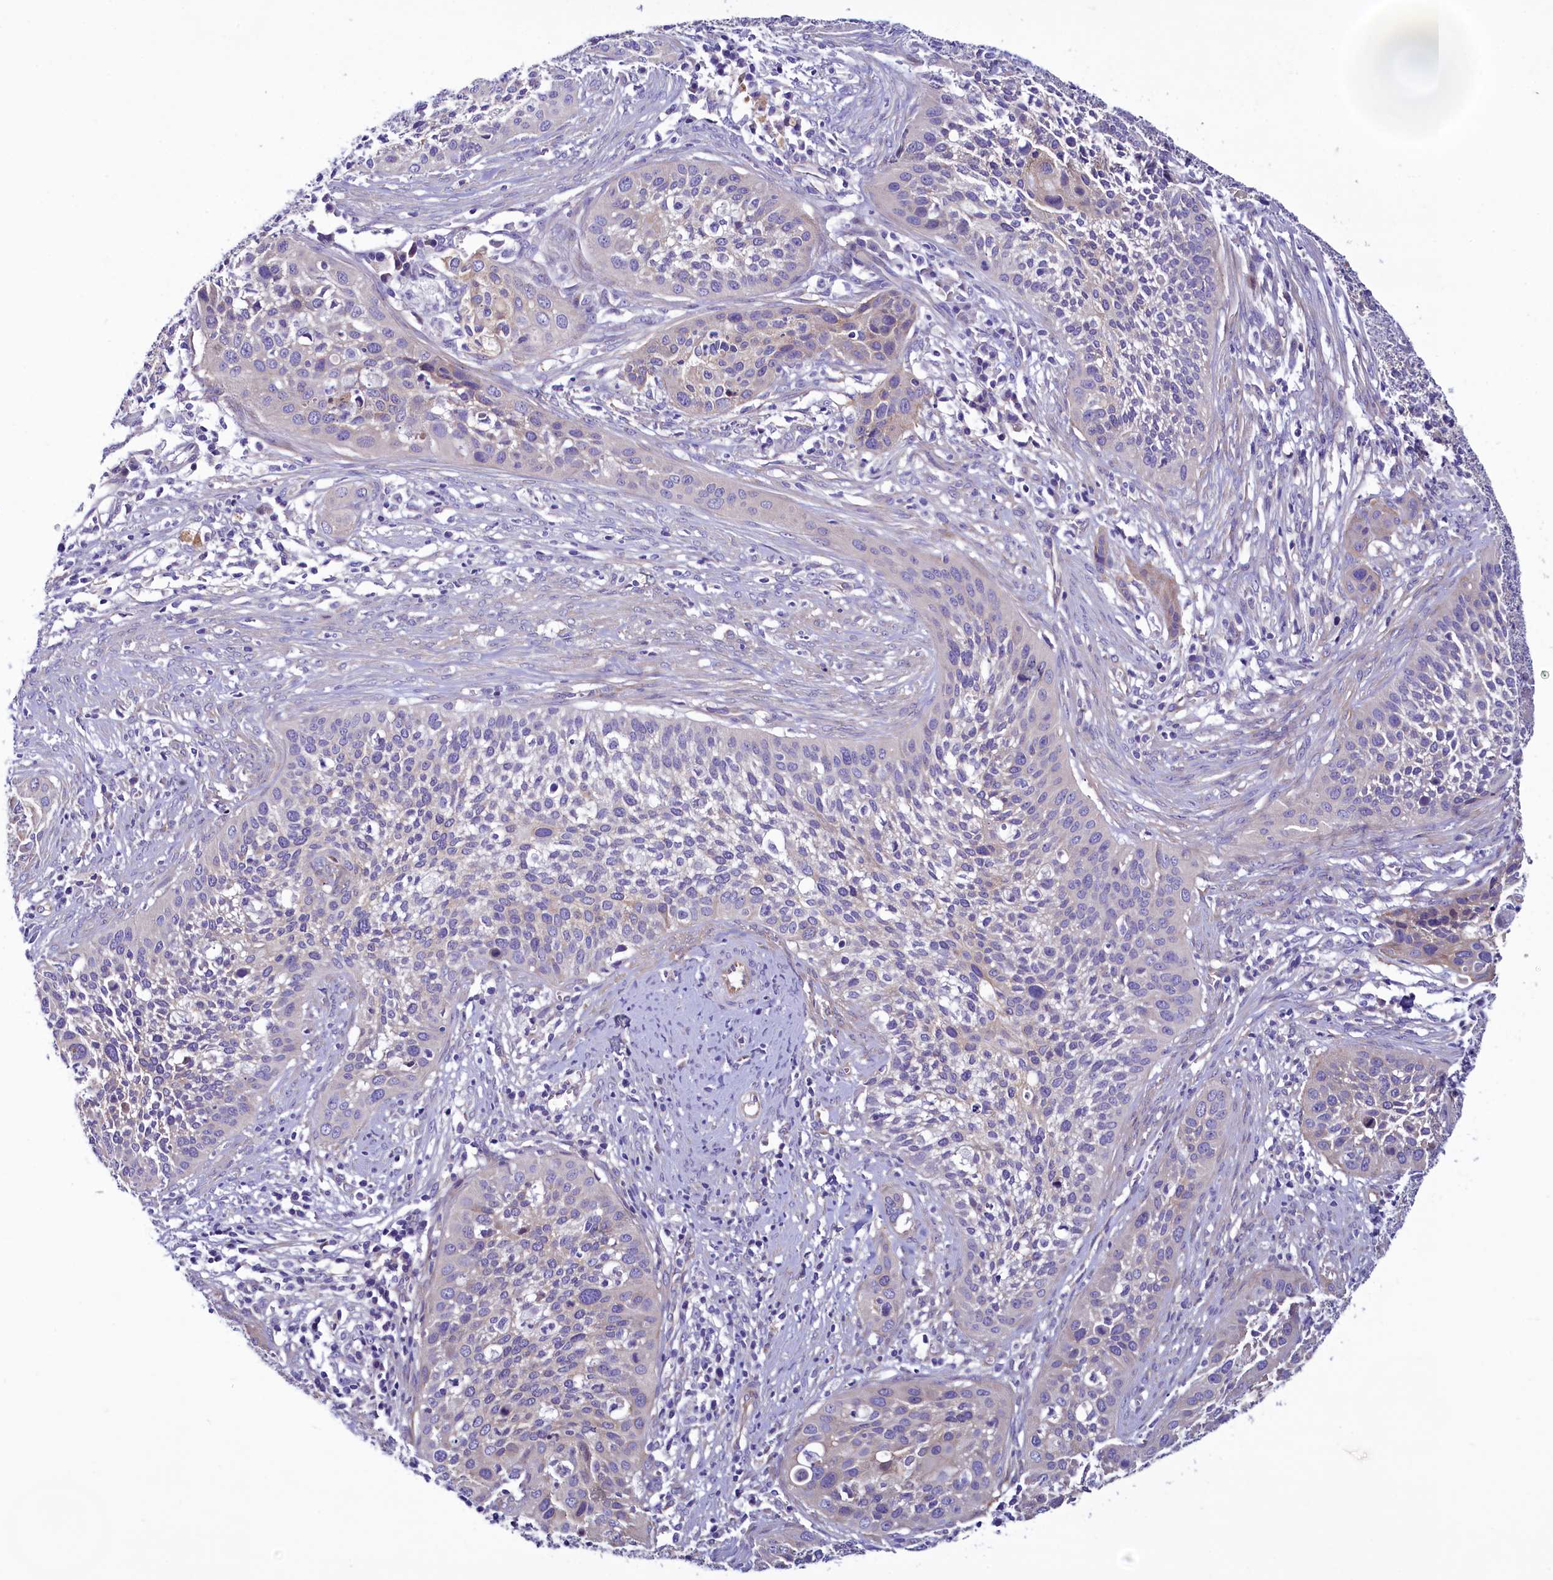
{"staining": {"intensity": "negative", "quantity": "none", "location": "none"}, "tissue": "cervical cancer", "cell_type": "Tumor cells", "image_type": "cancer", "snomed": [{"axis": "morphology", "description": "Squamous cell carcinoma, NOS"}, {"axis": "topography", "description": "Cervix"}], "caption": "Immunohistochemistry (IHC) image of cervical cancer (squamous cell carcinoma) stained for a protein (brown), which shows no positivity in tumor cells.", "gene": "KRBOX5", "patient": {"sex": "female", "age": 34}}